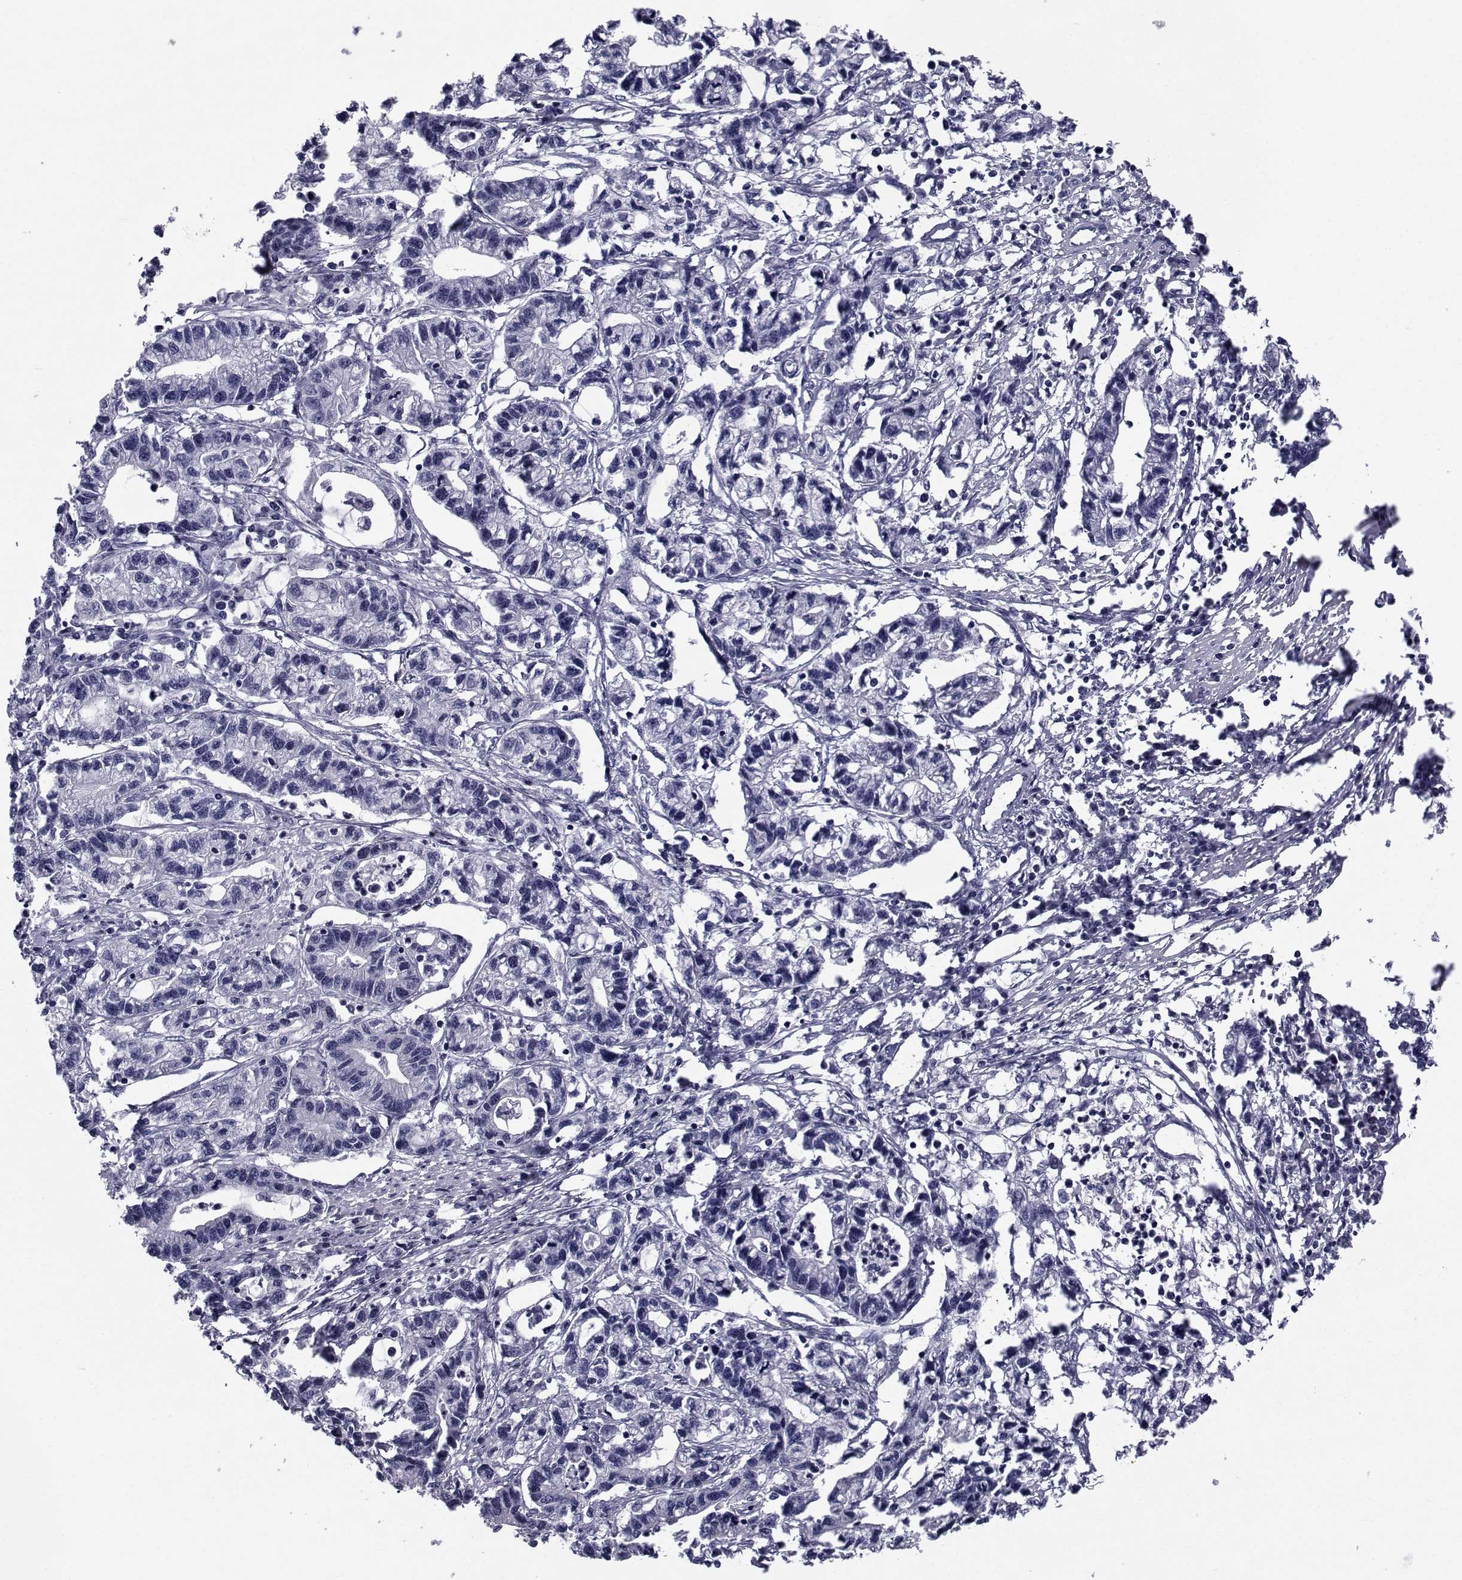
{"staining": {"intensity": "negative", "quantity": "none", "location": "none"}, "tissue": "stomach cancer", "cell_type": "Tumor cells", "image_type": "cancer", "snomed": [{"axis": "morphology", "description": "Adenocarcinoma, NOS"}, {"axis": "topography", "description": "Stomach"}], "caption": "Immunohistochemical staining of human stomach cancer demonstrates no significant positivity in tumor cells. (Immunohistochemistry (ihc), brightfield microscopy, high magnification).", "gene": "CHRNA1", "patient": {"sex": "male", "age": 83}}